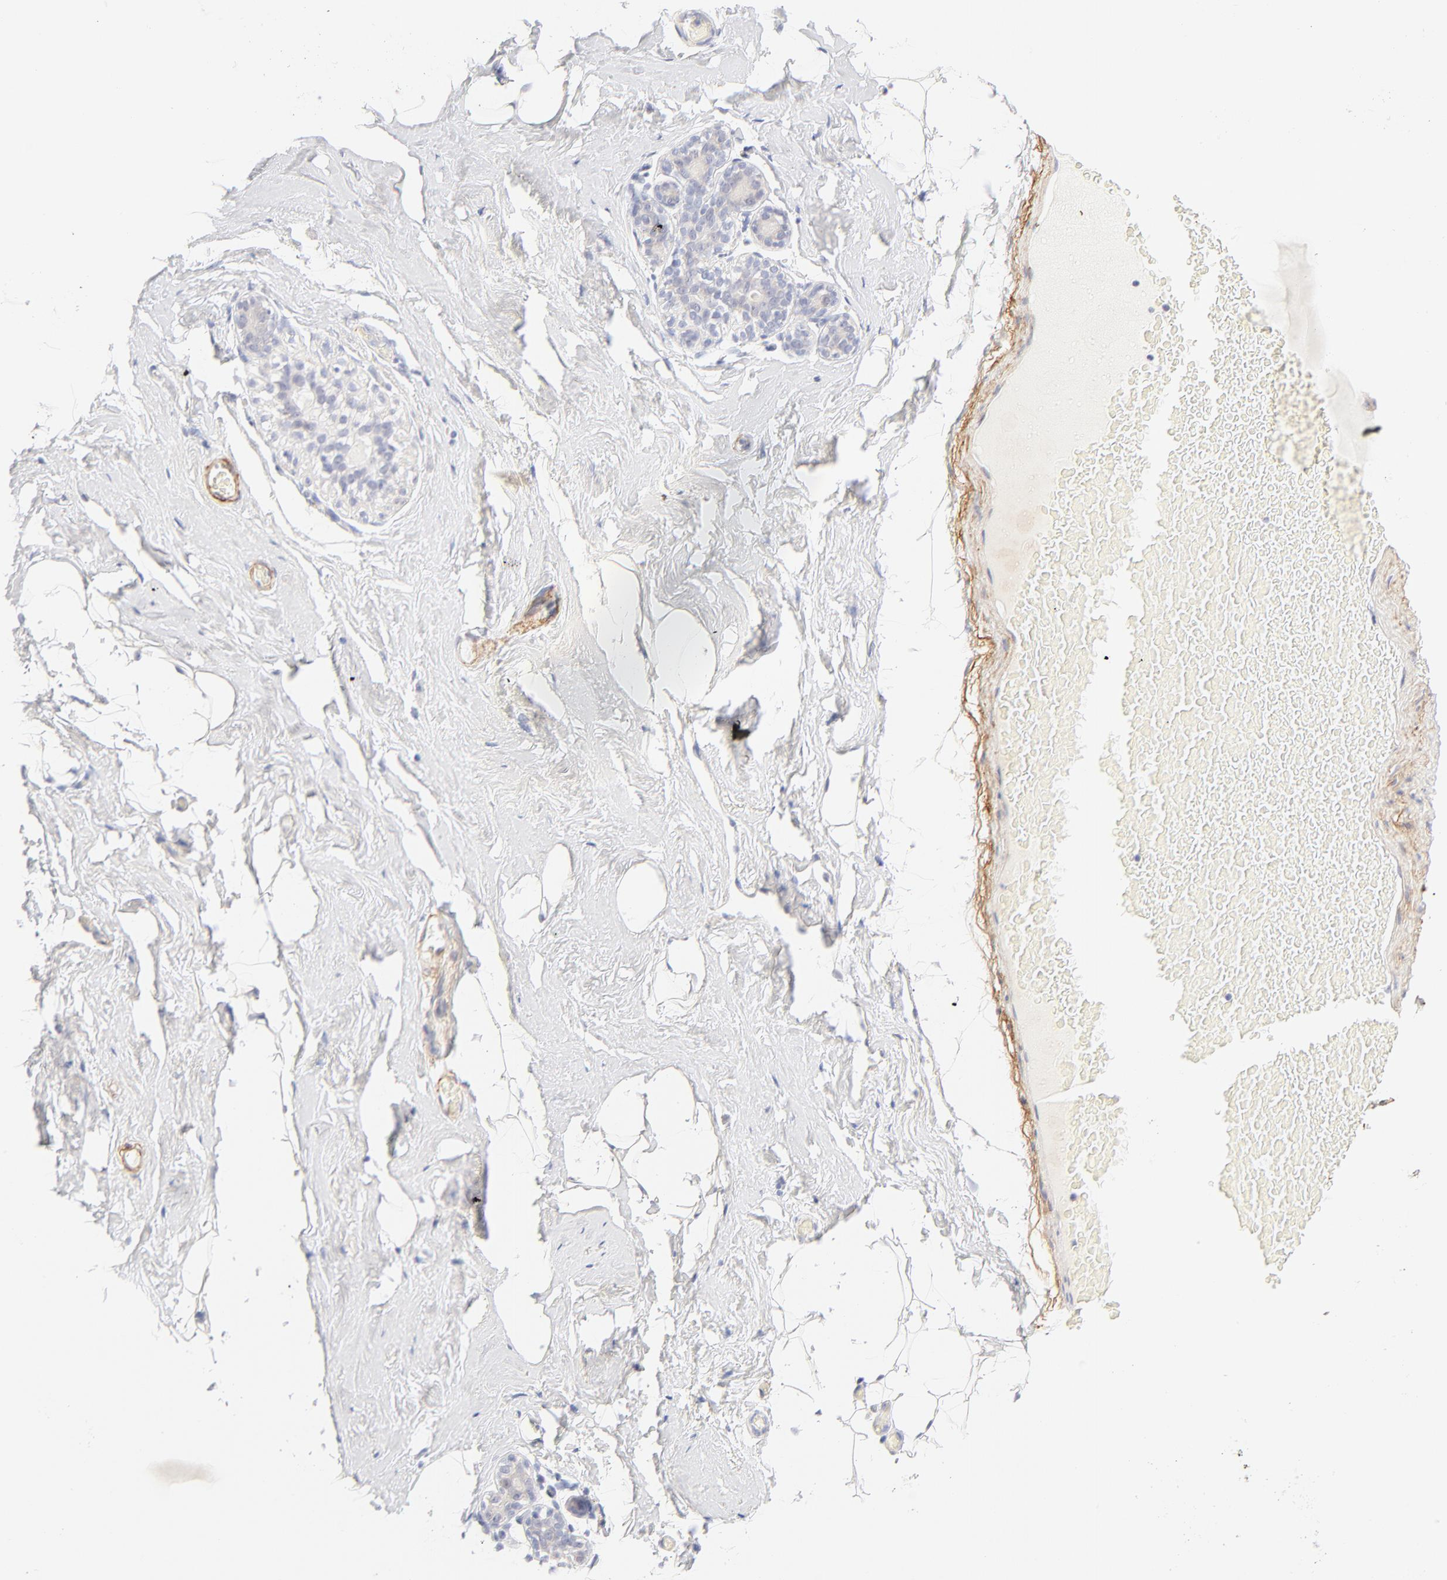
{"staining": {"intensity": "negative", "quantity": "none", "location": "none"}, "tissue": "breast", "cell_type": "Adipocytes", "image_type": "normal", "snomed": [{"axis": "morphology", "description": "Normal tissue, NOS"}, {"axis": "topography", "description": "Breast"}, {"axis": "topography", "description": "Soft tissue"}], "caption": "IHC of normal human breast displays no positivity in adipocytes.", "gene": "NPNT", "patient": {"sex": "female", "age": 75}}